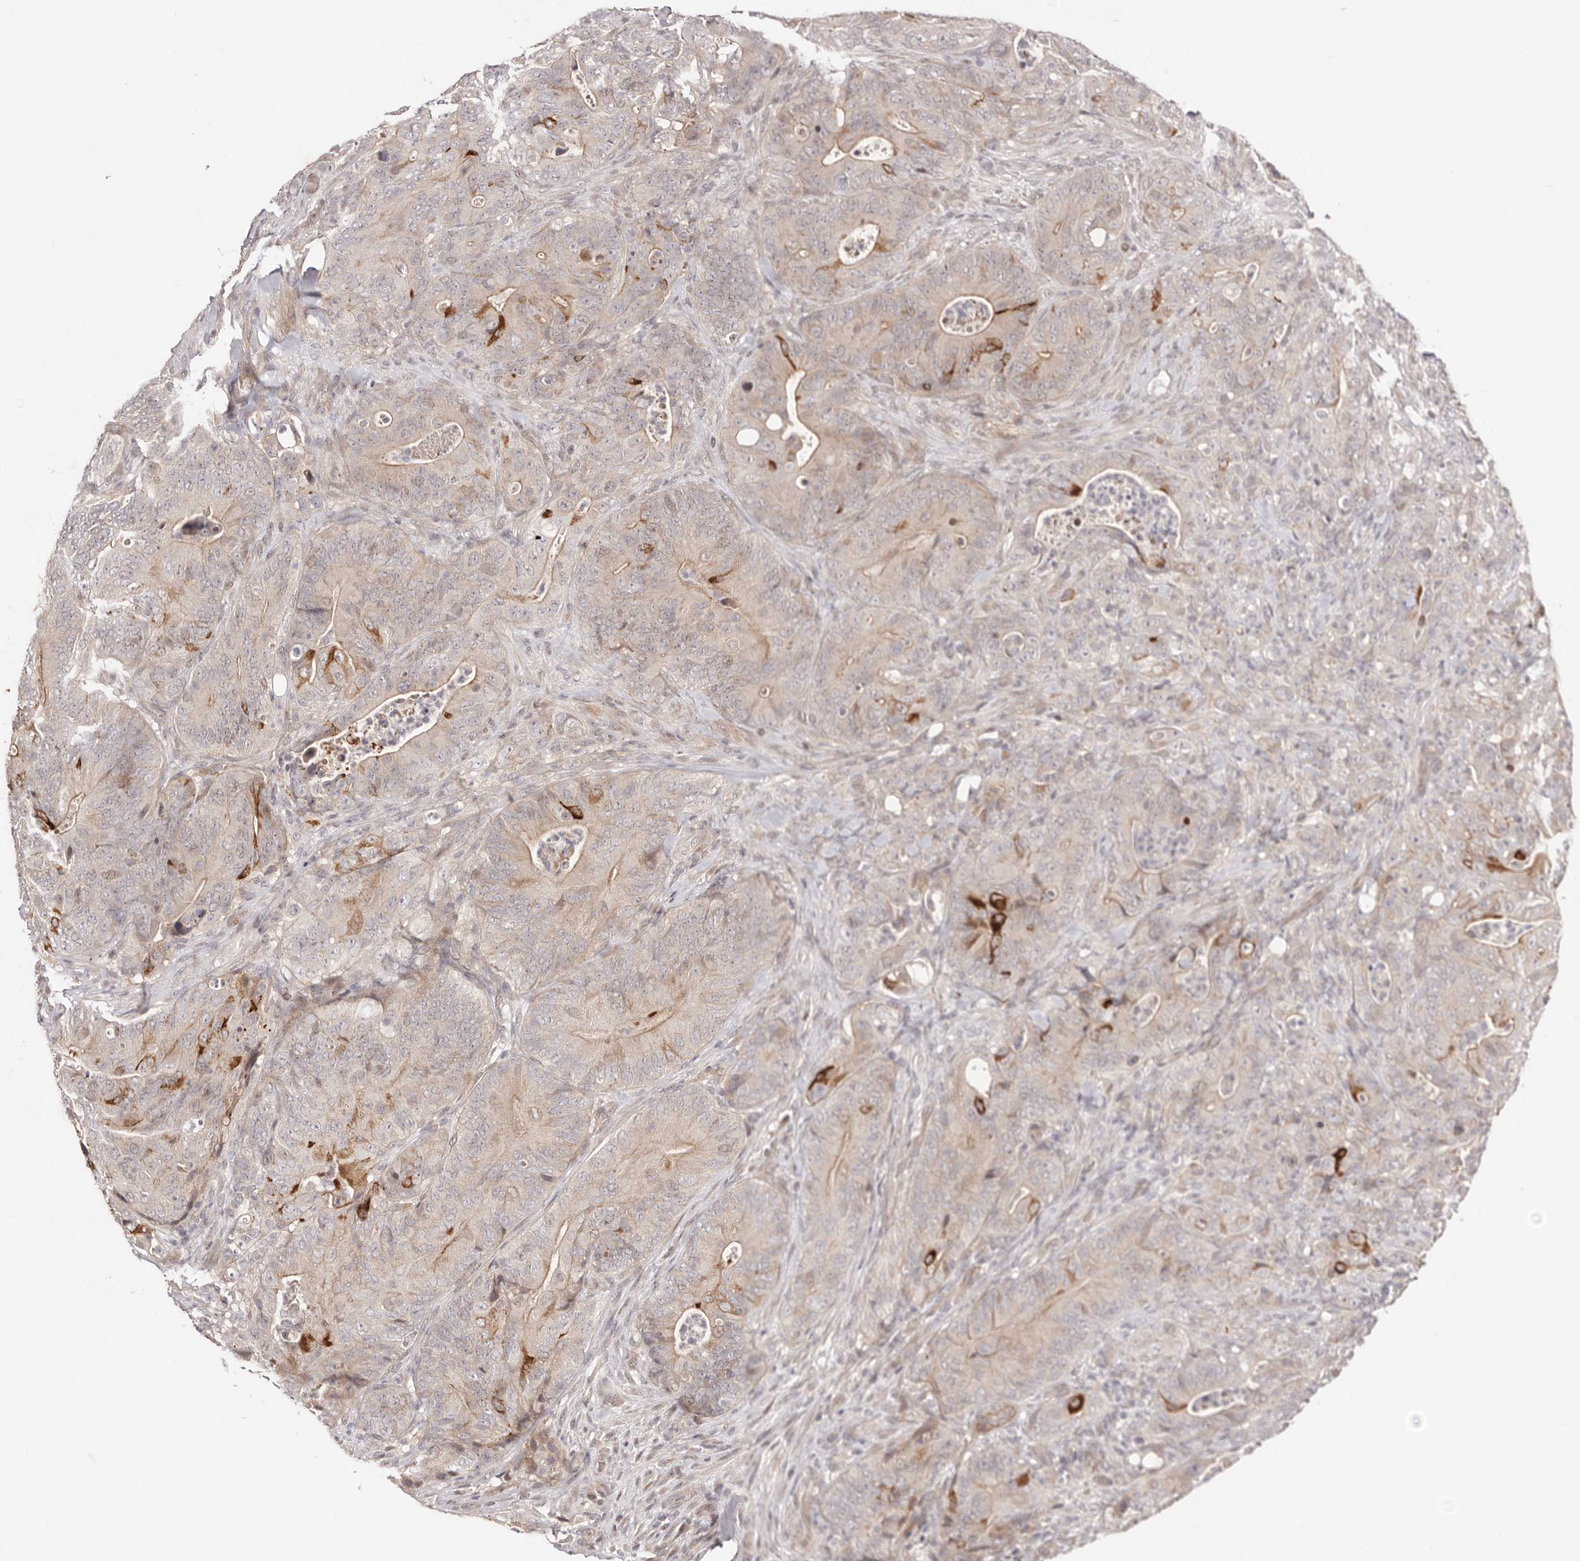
{"staining": {"intensity": "strong", "quantity": "<25%", "location": "cytoplasmic/membranous"}, "tissue": "colorectal cancer", "cell_type": "Tumor cells", "image_type": "cancer", "snomed": [{"axis": "morphology", "description": "Normal tissue, NOS"}, {"axis": "topography", "description": "Colon"}], "caption": "Tumor cells demonstrate medium levels of strong cytoplasmic/membranous staining in approximately <25% of cells in human colorectal cancer.", "gene": "EGR3", "patient": {"sex": "female", "age": 82}}